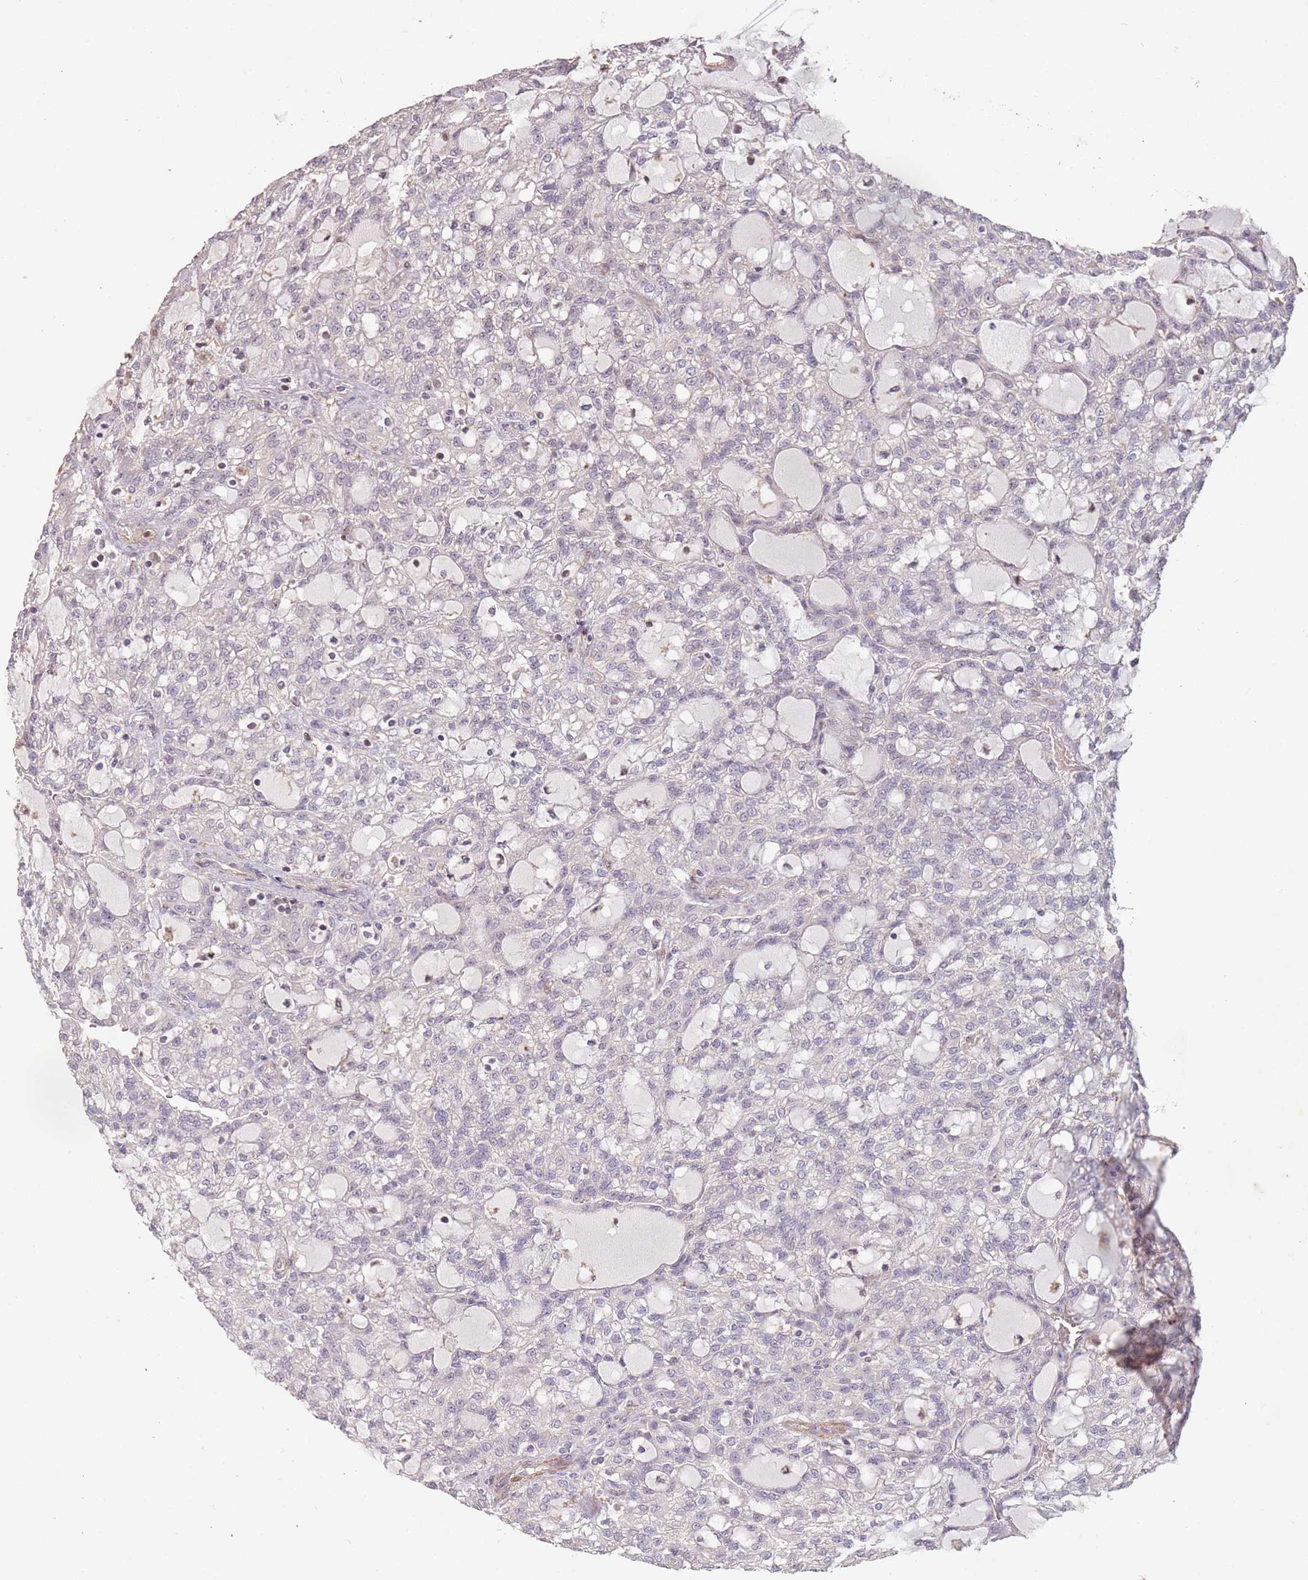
{"staining": {"intensity": "negative", "quantity": "none", "location": "none"}, "tissue": "renal cancer", "cell_type": "Tumor cells", "image_type": "cancer", "snomed": [{"axis": "morphology", "description": "Adenocarcinoma, NOS"}, {"axis": "topography", "description": "Kidney"}], "caption": "This is an immunohistochemistry (IHC) image of human renal adenocarcinoma. There is no expression in tumor cells.", "gene": "ADTRP", "patient": {"sex": "male", "age": 63}}